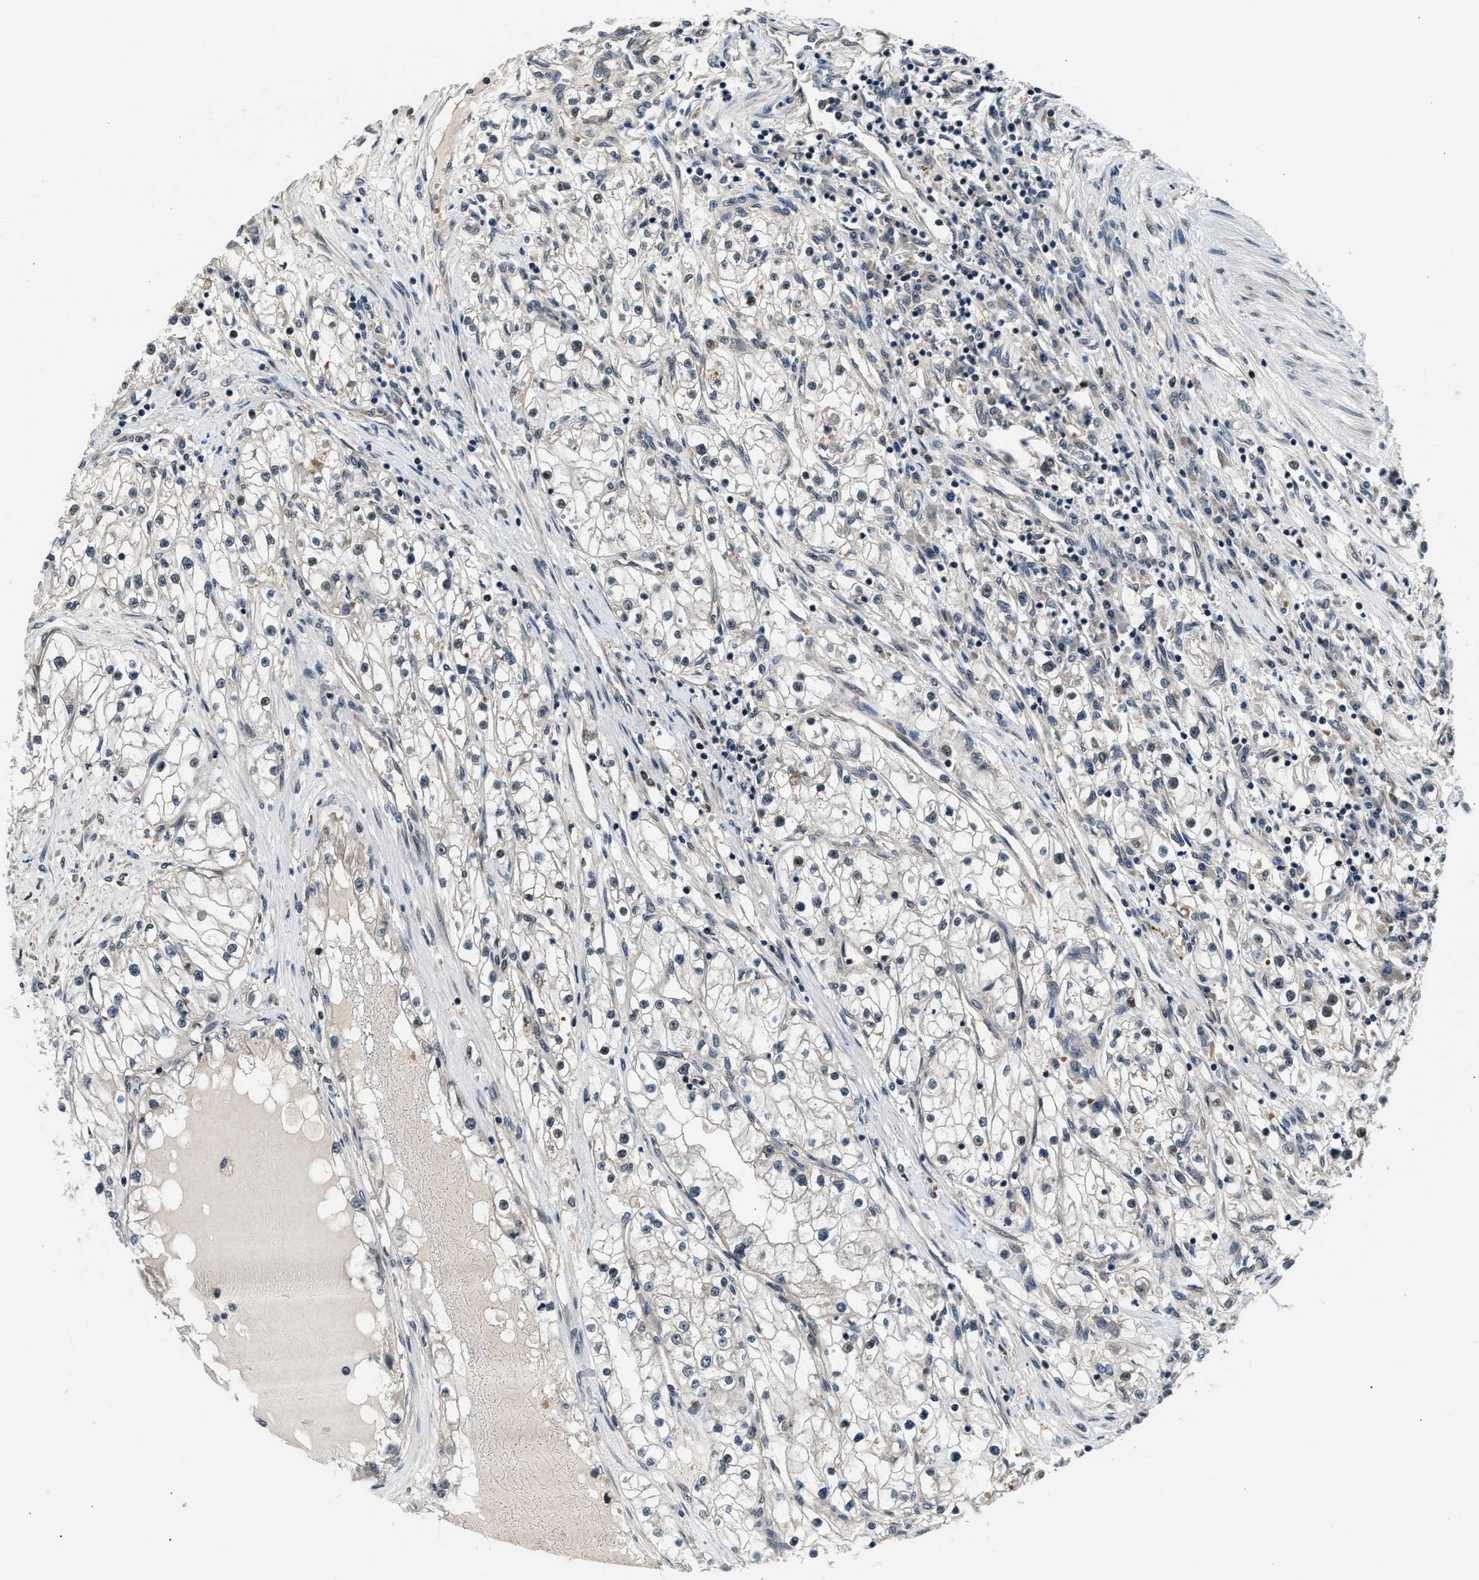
{"staining": {"intensity": "negative", "quantity": "none", "location": "none"}, "tissue": "renal cancer", "cell_type": "Tumor cells", "image_type": "cancer", "snomed": [{"axis": "morphology", "description": "Adenocarcinoma, NOS"}, {"axis": "topography", "description": "Kidney"}], "caption": "The photomicrograph demonstrates no staining of tumor cells in adenocarcinoma (renal). (DAB immunohistochemistry with hematoxylin counter stain).", "gene": "RBM33", "patient": {"sex": "male", "age": 68}}